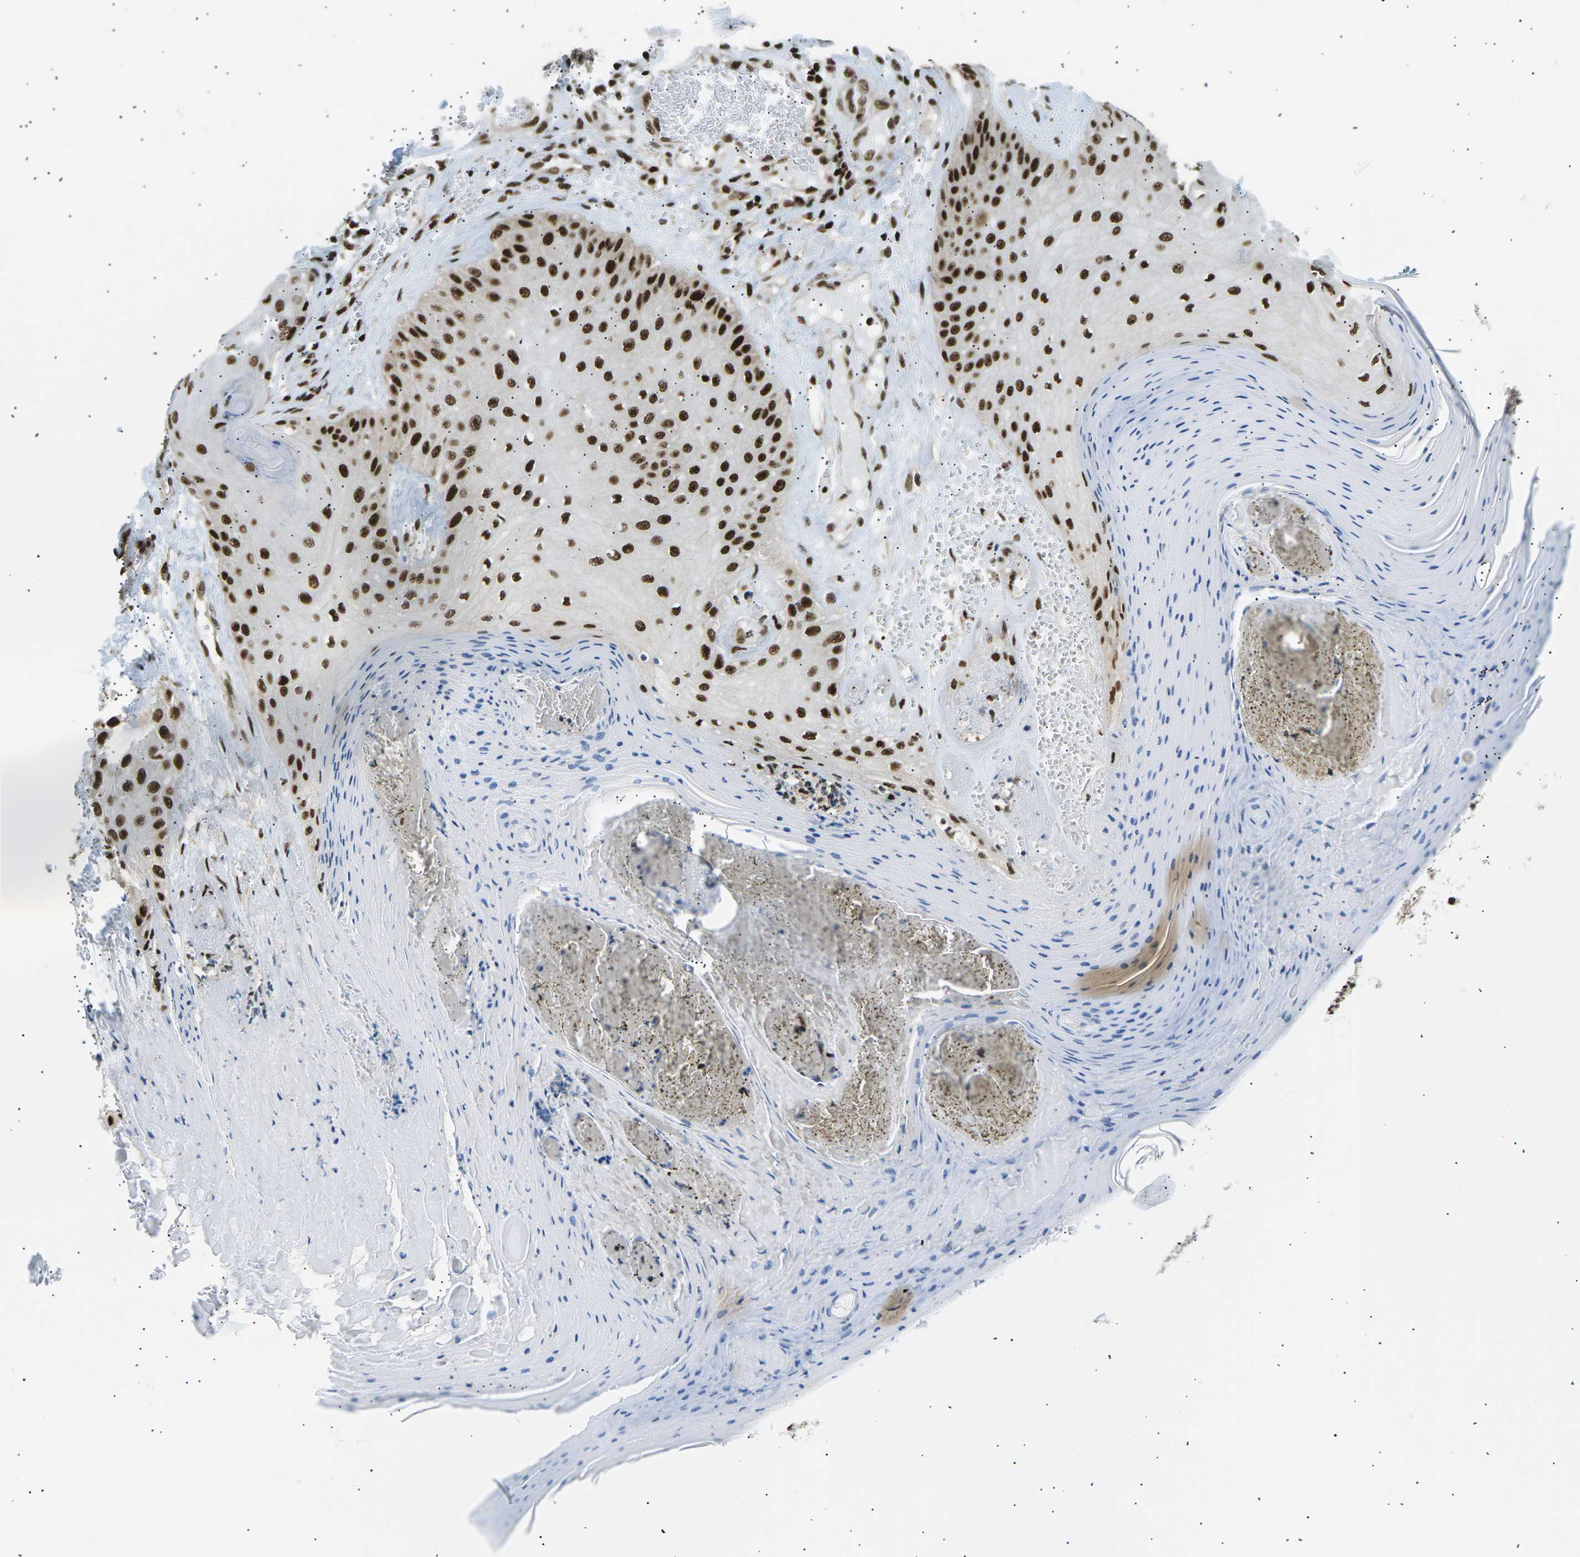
{"staining": {"intensity": "strong", "quantity": ">75%", "location": "nuclear"}, "tissue": "skin cancer", "cell_type": "Tumor cells", "image_type": "cancer", "snomed": [{"axis": "morphology", "description": "Squamous cell carcinoma, NOS"}, {"axis": "topography", "description": "Skin"}], "caption": "Skin cancer stained with a brown dye exhibits strong nuclear positive staining in about >75% of tumor cells.", "gene": "RPA2", "patient": {"sex": "male", "age": 74}}